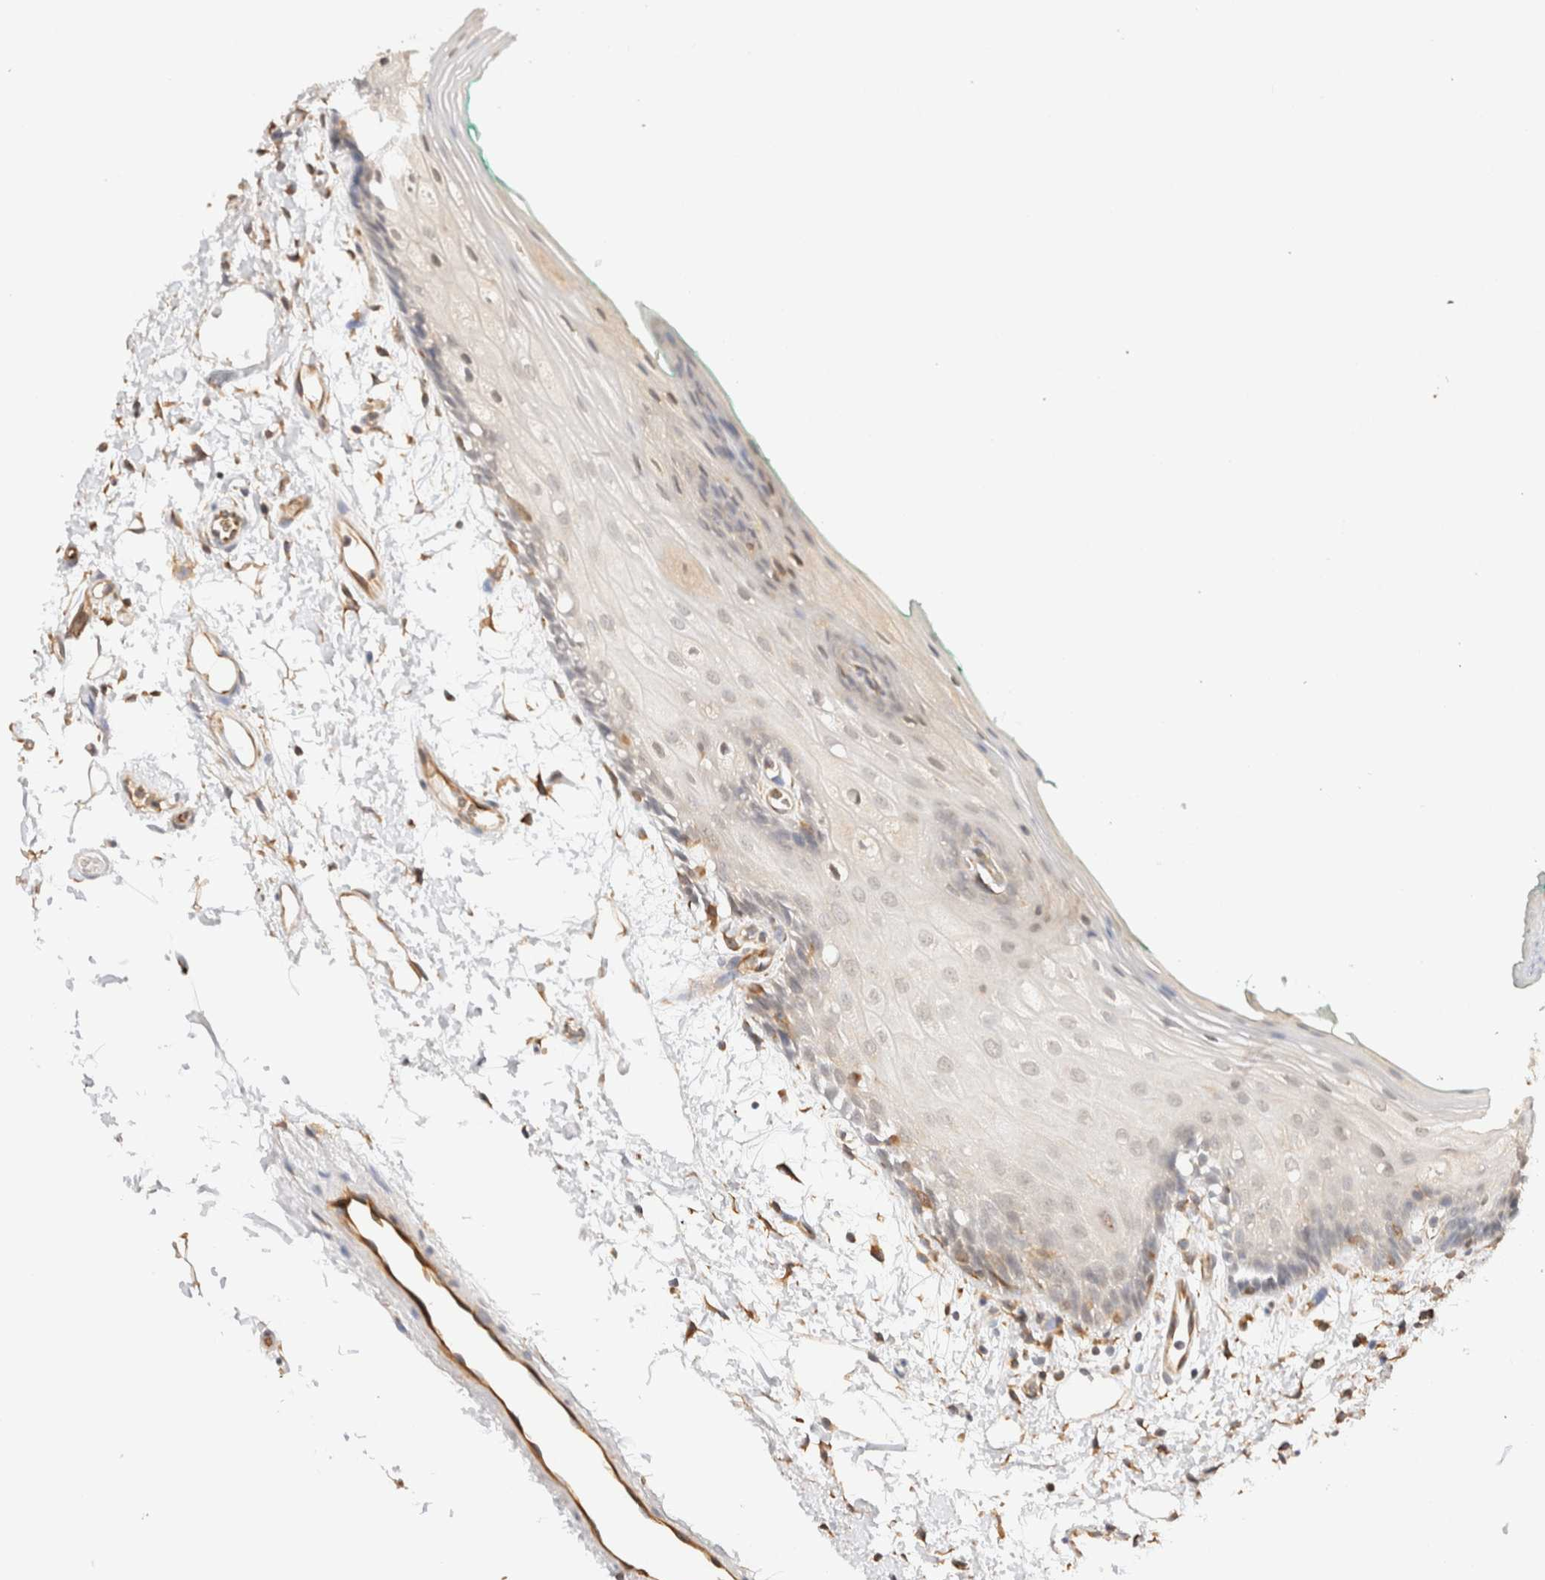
{"staining": {"intensity": "negative", "quantity": "none", "location": "none"}, "tissue": "oral mucosa", "cell_type": "Squamous epithelial cells", "image_type": "normal", "snomed": [{"axis": "morphology", "description": "Normal tissue, NOS"}, {"axis": "topography", "description": "Skeletal muscle"}, {"axis": "topography", "description": "Oral tissue"}, {"axis": "topography", "description": "Peripheral nerve tissue"}], "caption": "A high-resolution photomicrograph shows IHC staining of benign oral mucosa, which shows no significant expression in squamous epithelial cells.", "gene": "SYVN1", "patient": {"sex": "female", "age": 84}}